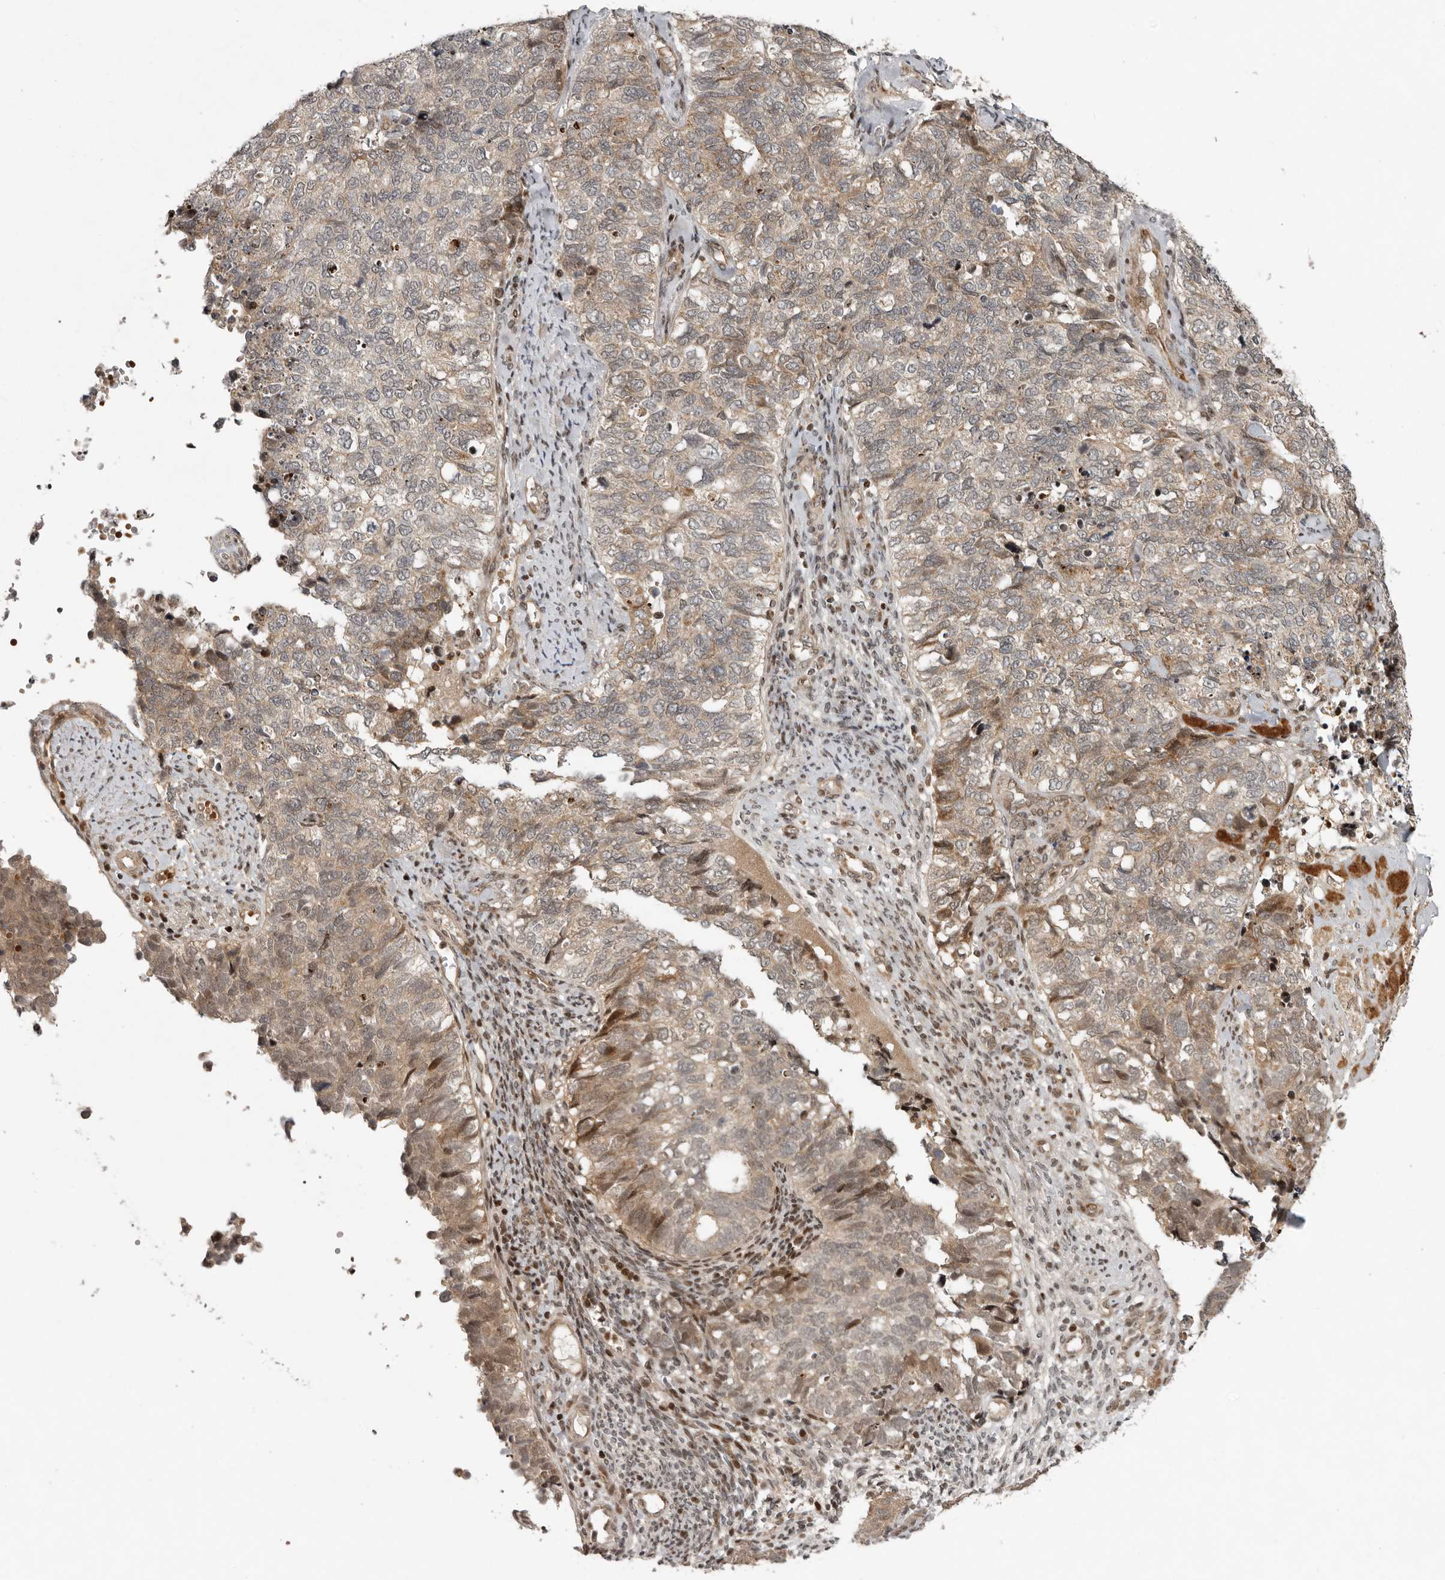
{"staining": {"intensity": "moderate", "quantity": "<25%", "location": "cytoplasmic/membranous,nuclear"}, "tissue": "cervical cancer", "cell_type": "Tumor cells", "image_type": "cancer", "snomed": [{"axis": "morphology", "description": "Squamous cell carcinoma, NOS"}, {"axis": "topography", "description": "Cervix"}], "caption": "The photomicrograph exhibits a brown stain indicating the presence of a protein in the cytoplasmic/membranous and nuclear of tumor cells in cervical cancer.", "gene": "RABIF", "patient": {"sex": "female", "age": 63}}